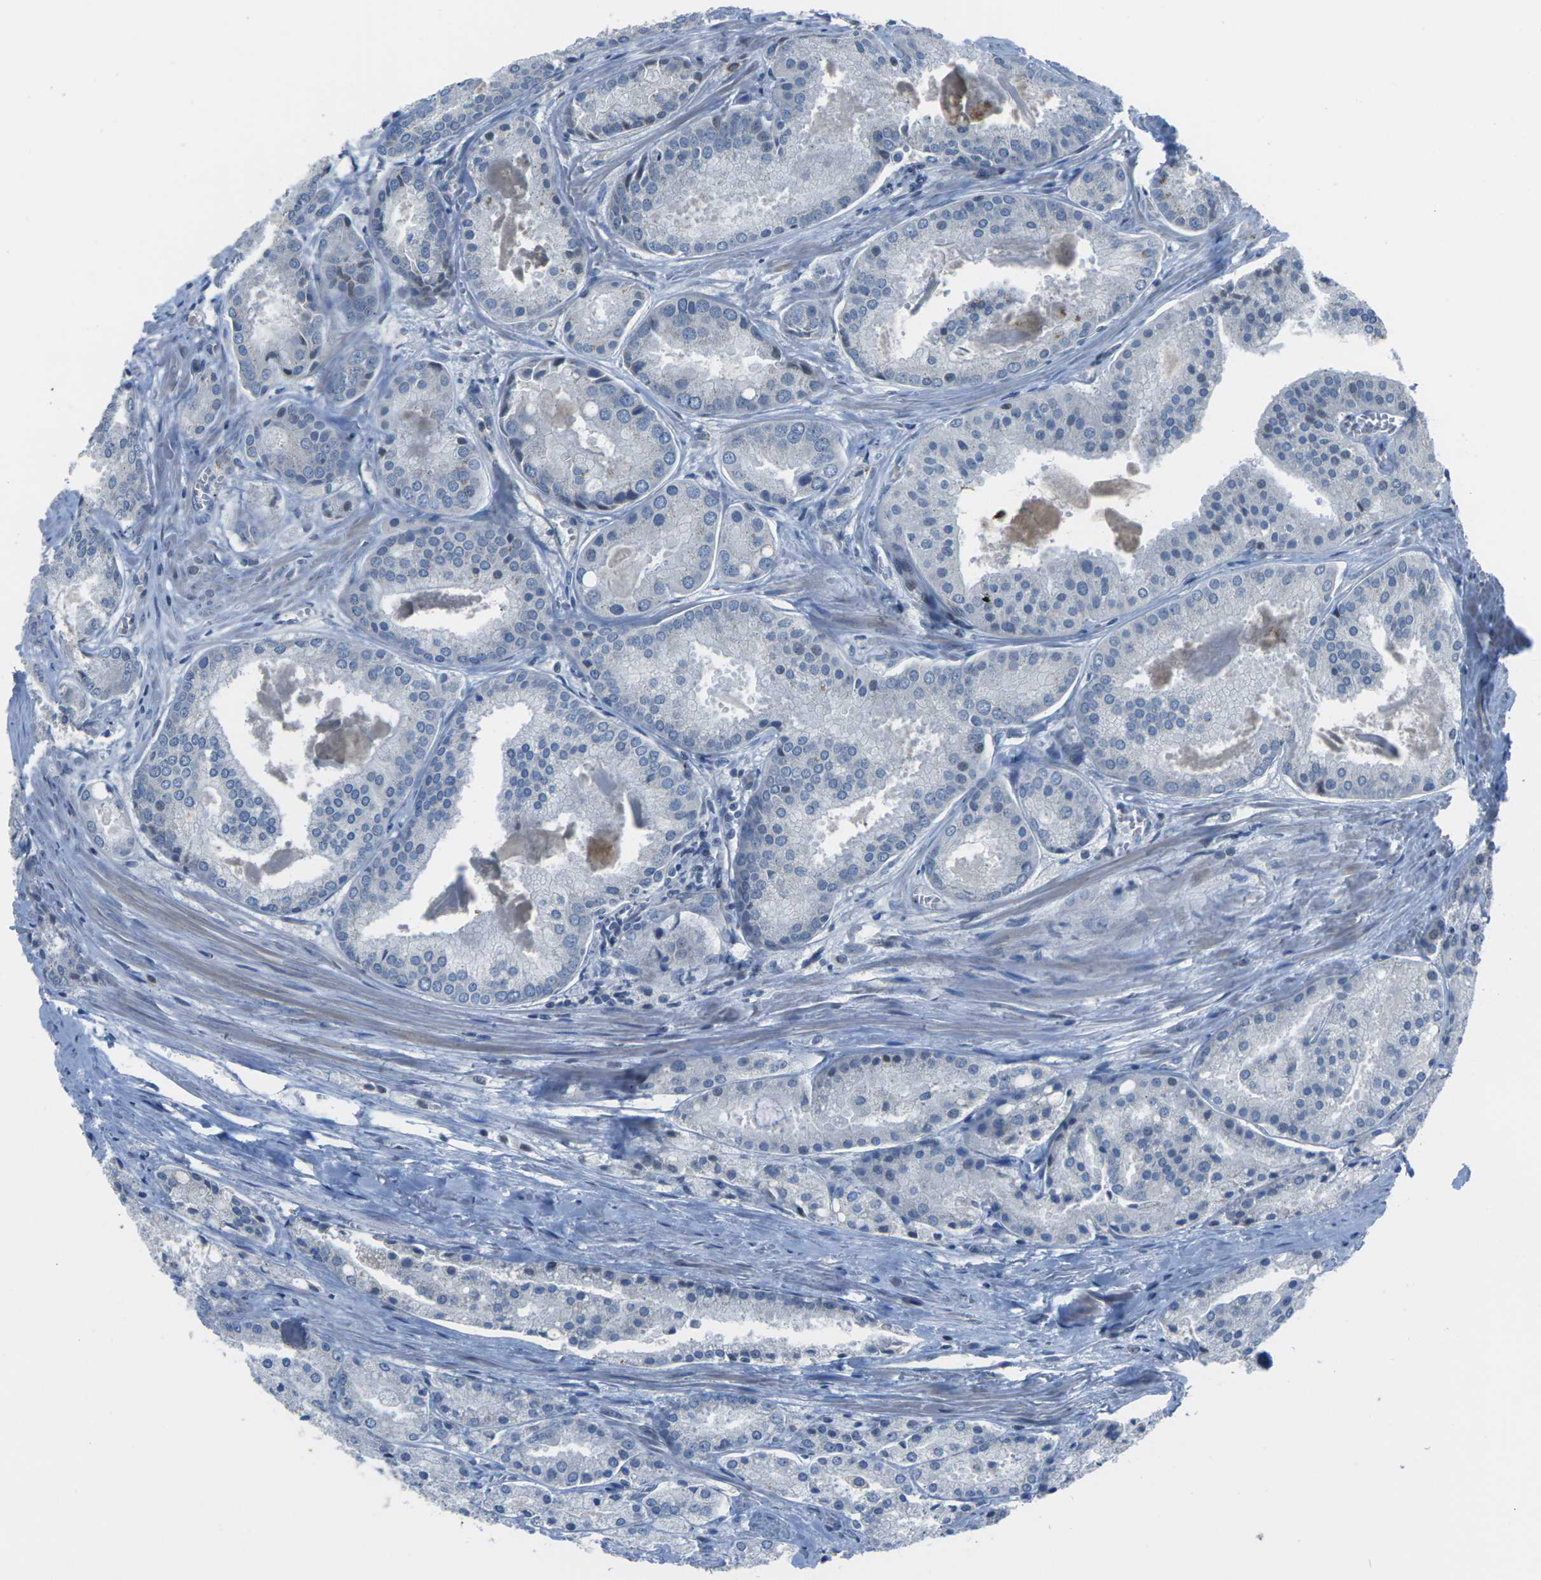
{"staining": {"intensity": "negative", "quantity": "none", "location": "none"}, "tissue": "prostate cancer", "cell_type": "Tumor cells", "image_type": "cancer", "snomed": [{"axis": "morphology", "description": "Adenocarcinoma, Low grade"}, {"axis": "topography", "description": "Prostate"}], "caption": "This is an IHC histopathology image of human prostate cancer (adenocarcinoma (low-grade)). There is no positivity in tumor cells.", "gene": "EDNRA", "patient": {"sex": "male", "age": 64}}